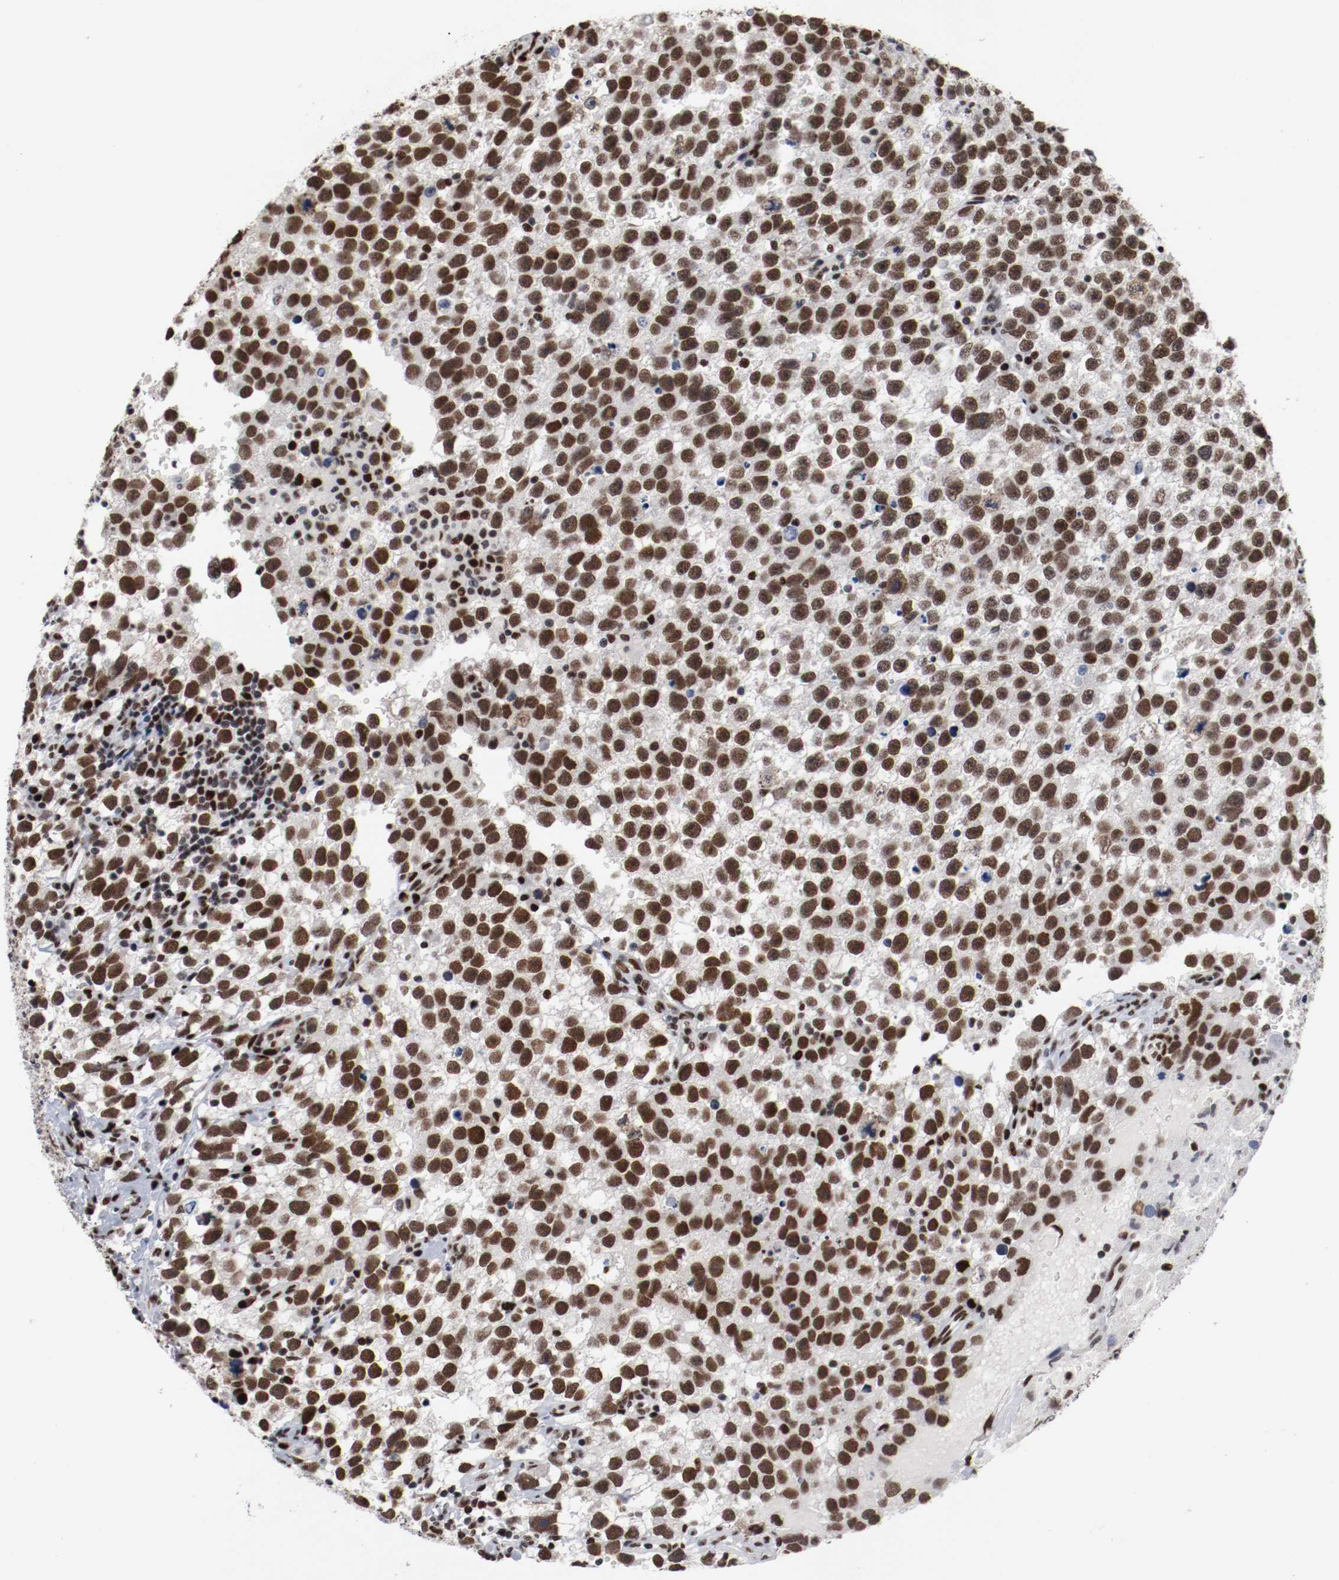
{"staining": {"intensity": "strong", "quantity": ">75%", "location": "nuclear"}, "tissue": "testis cancer", "cell_type": "Tumor cells", "image_type": "cancer", "snomed": [{"axis": "morphology", "description": "Seminoma, NOS"}, {"axis": "topography", "description": "Testis"}], "caption": "A high amount of strong nuclear expression is present in approximately >75% of tumor cells in seminoma (testis) tissue. (Stains: DAB in brown, nuclei in blue, Microscopy: brightfield microscopy at high magnification).", "gene": "MEF2D", "patient": {"sex": "male", "age": 33}}